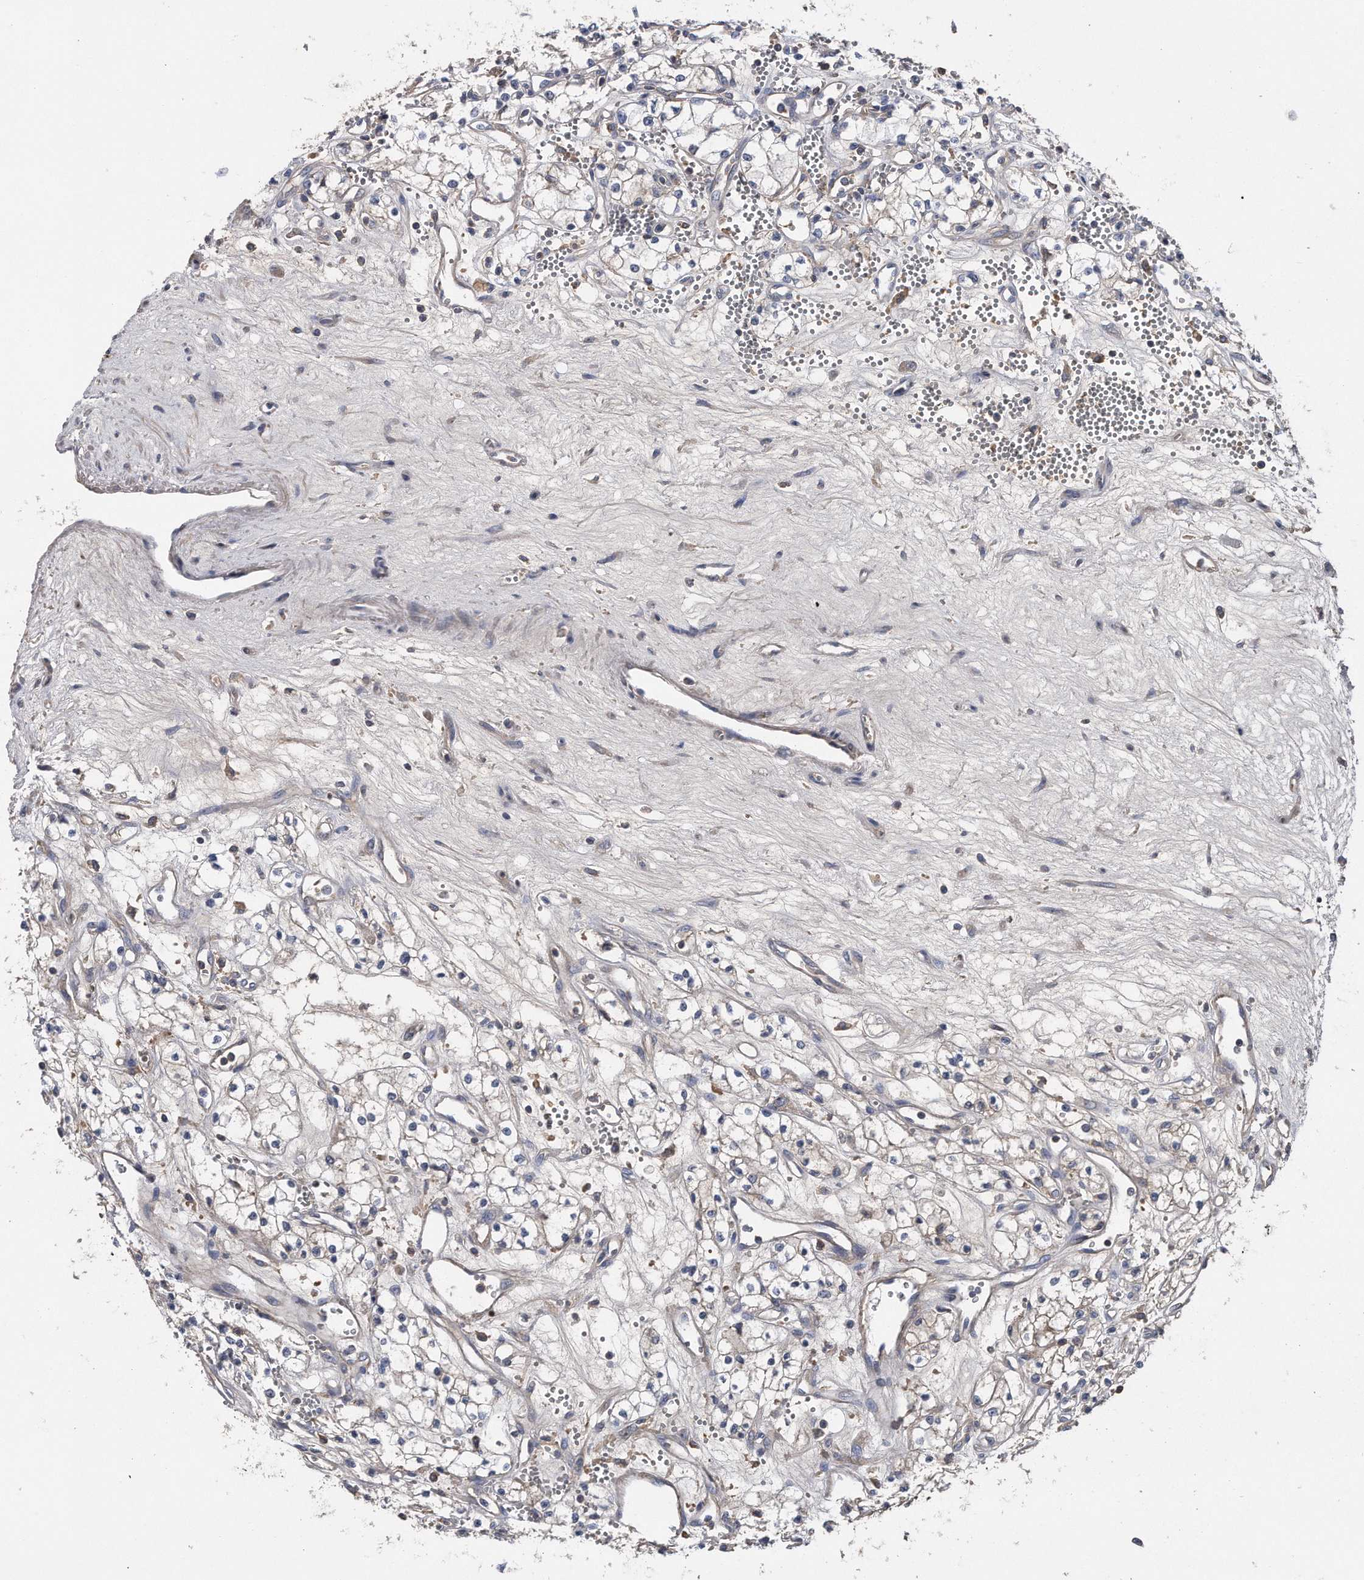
{"staining": {"intensity": "weak", "quantity": "<25%", "location": "cytoplasmic/membranous"}, "tissue": "renal cancer", "cell_type": "Tumor cells", "image_type": "cancer", "snomed": [{"axis": "morphology", "description": "Adenocarcinoma, NOS"}, {"axis": "topography", "description": "Kidney"}], "caption": "The histopathology image reveals no significant positivity in tumor cells of renal cancer (adenocarcinoma).", "gene": "KCND3", "patient": {"sex": "male", "age": 59}}